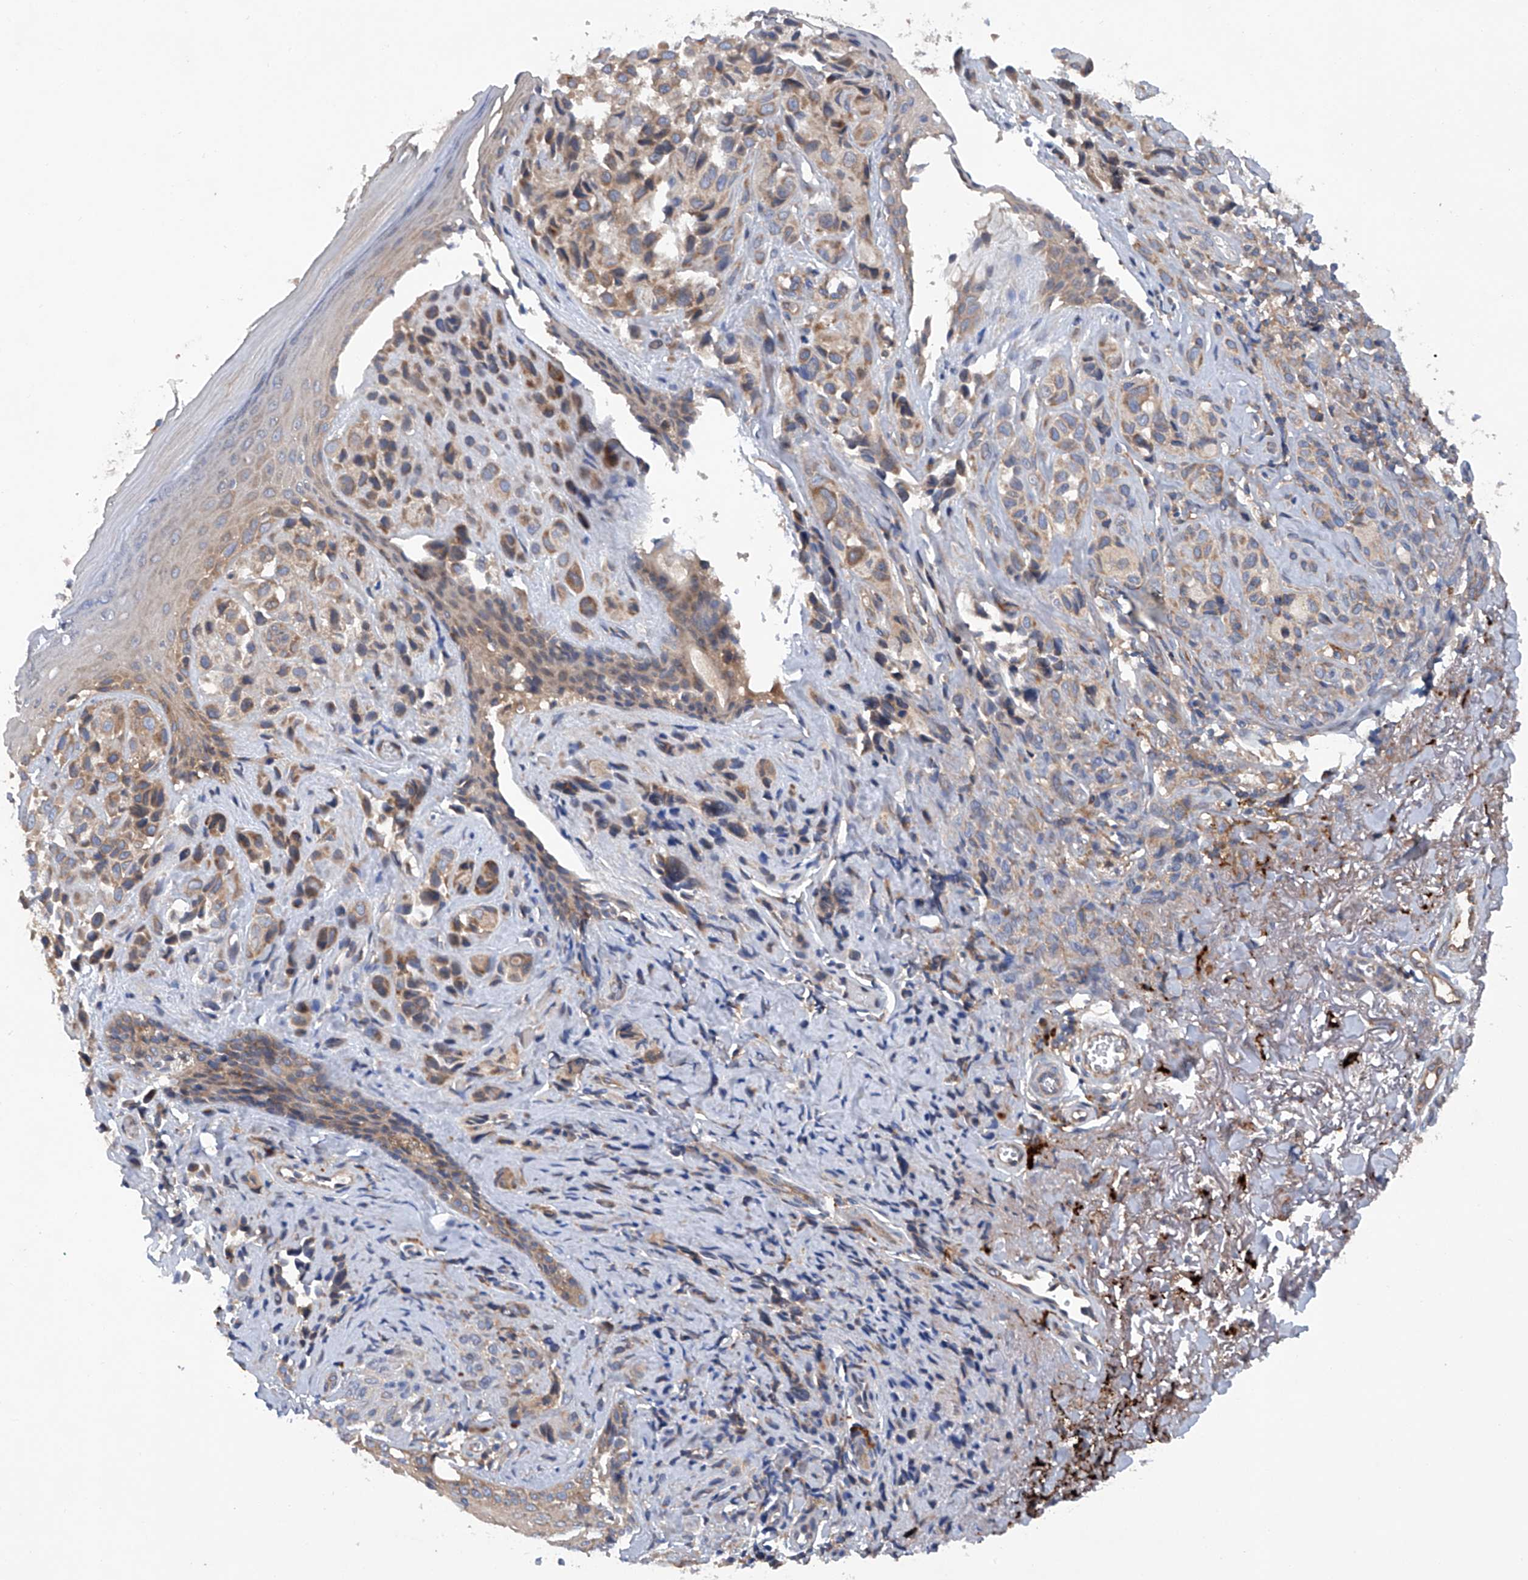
{"staining": {"intensity": "moderate", "quantity": "<25%", "location": "cytoplasmic/membranous"}, "tissue": "melanoma", "cell_type": "Tumor cells", "image_type": "cancer", "snomed": [{"axis": "morphology", "description": "Malignant melanoma, NOS"}, {"axis": "topography", "description": "Skin"}], "caption": "This histopathology image shows melanoma stained with immunohistochemistry to label a protein in brown. The cytoplasmic/membranous of tumor cells show moderate positivity for the protein. Nuclei are counter-stained blue.", "gene": "ASCC3", "patient": {"sex": "female", "age": 58}}